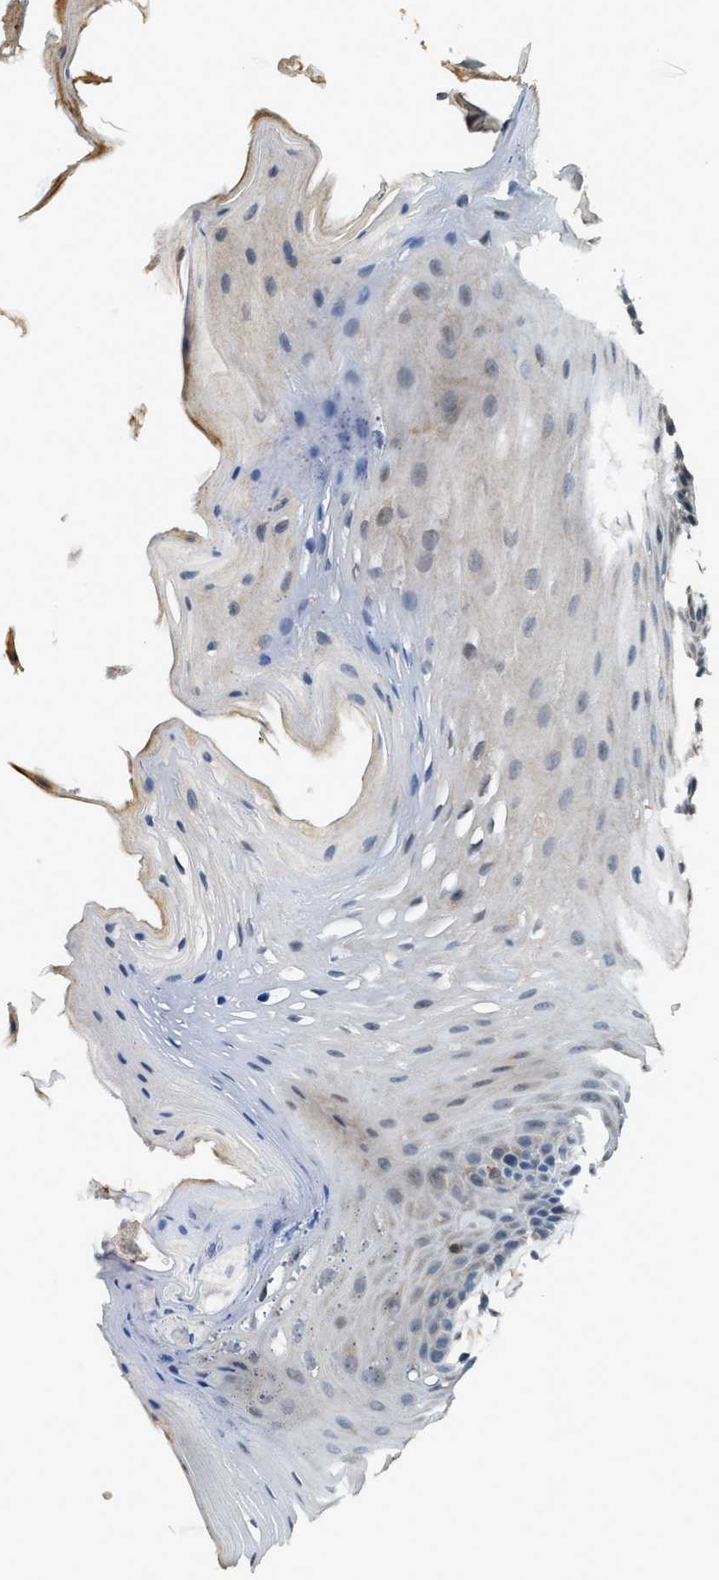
{"staining": {"intensity": "moderate", "quantity": ">75%", "location": "cytoplasmic/membranous"}, "tissue": "oral mucosa", "cell_type": "Squamous epithelial cells", "image_type": "normal", "snomed": [{"axis": "morphology", "description": "Normal tissue, NOS"}, {"axis": "morphology", "description": "Squamous cell carcinoma, NOS"}, {"axis": "topography", "description": "Oral tissue"}, {"axis": "topography", "description": "Head-Neck"}], "caption": "Immunohistochemical staining of unremarkable oral mucosa displays moderate cytoplasmic/membranous protein positivity in approximately >75% of squamous epithelial cells.", "gene": "SNX5", "patient": {"sex": "male", "age": 71}}